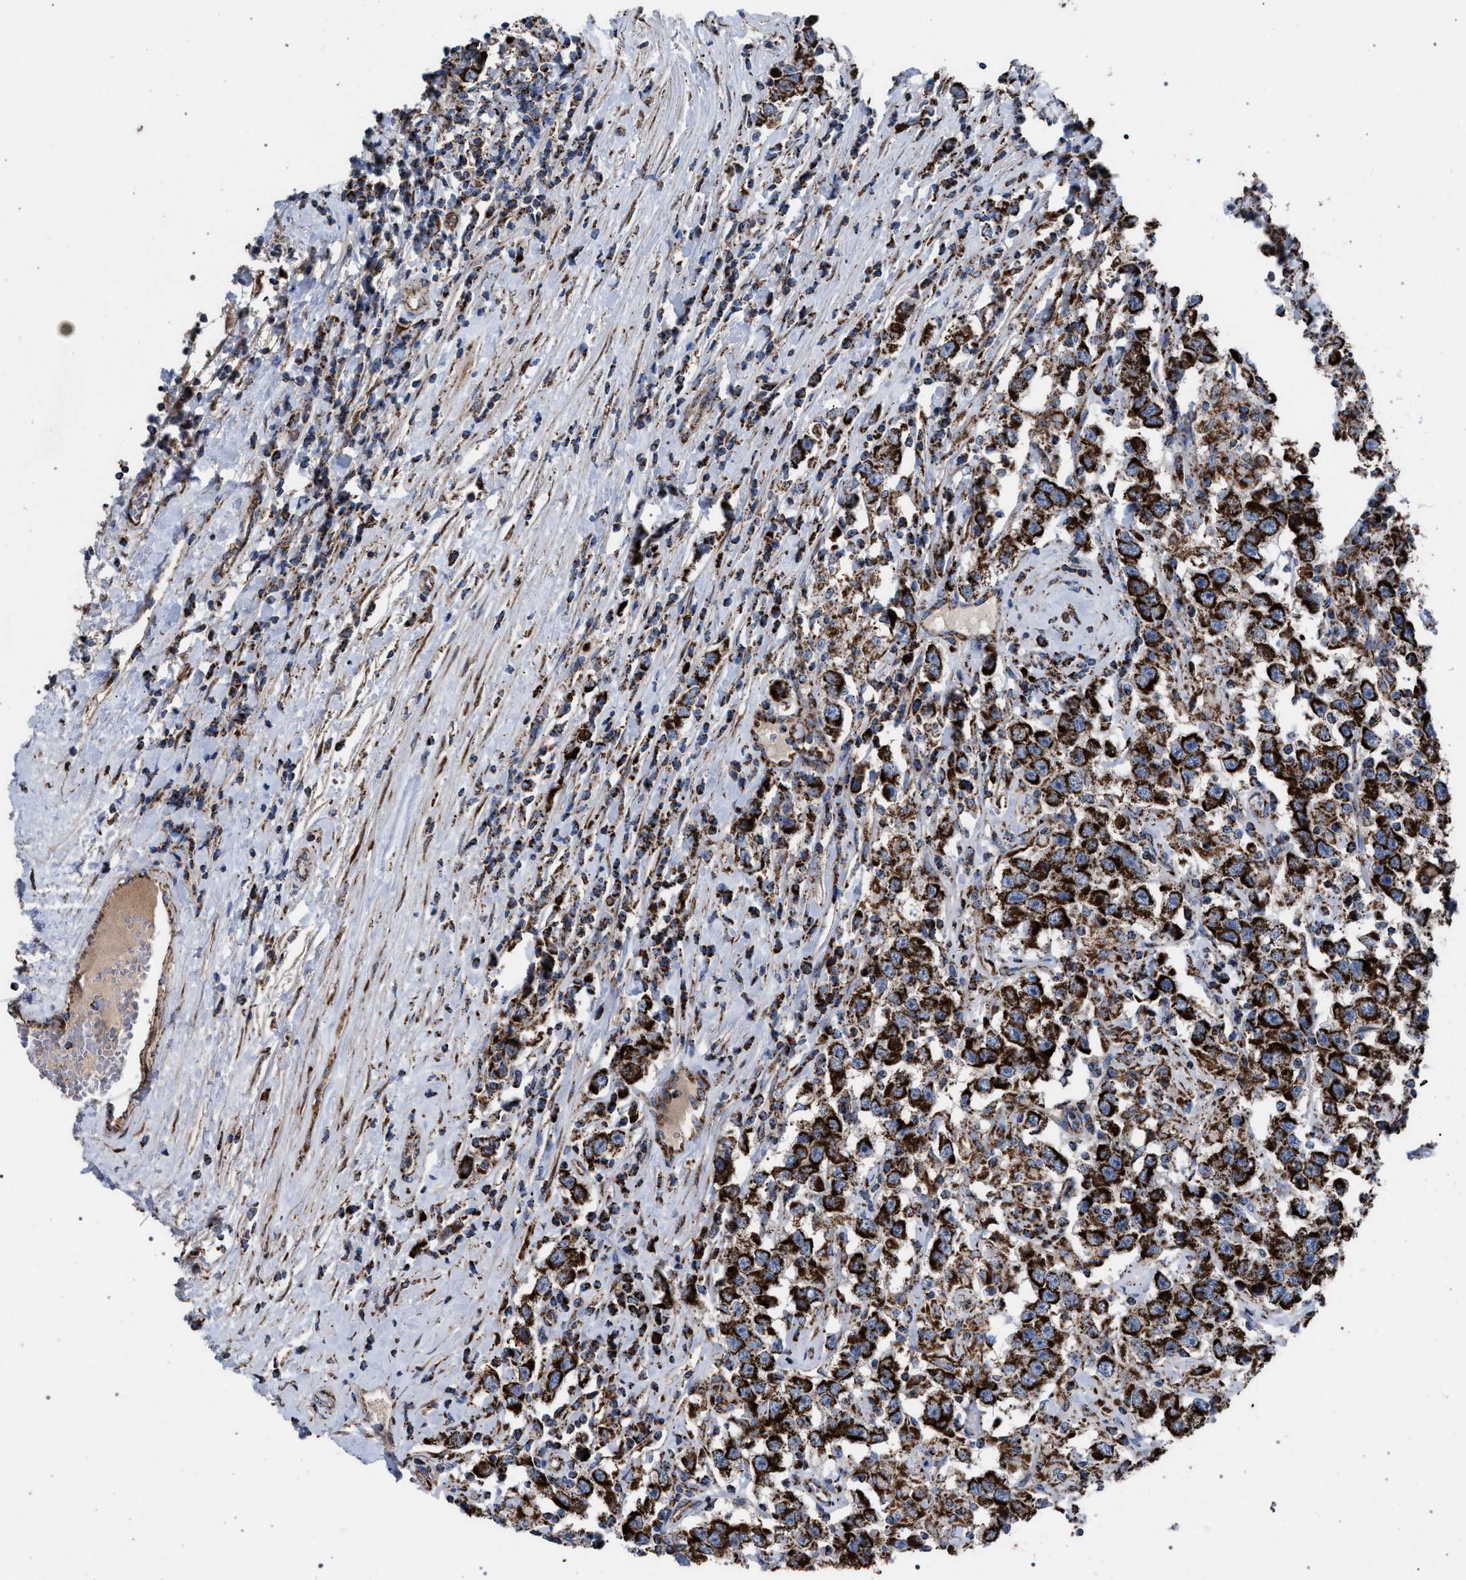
{"staining": {"intensity": "strong", "quantity": ">75%", "location": "cytoplasmic/membranous"}, "tissue": "testis cancer", "cell_type": "Tumor cells", "image_type": "cancer", "snomed": [{"axis": "morphology", "description": "Seminoma, NOS"}, {"axis": "topography", "description": "Testis"}], "caption": "Testis cancer (seminoma) stained for a protein demonstrates strong cytoplasmic/membranous positivity in tumor cells. The staining was performed using DAB (3,3'-diaminobenzidine), with brown indicating positive protein expression. Nuclei are stained blue with hematoxylin.", "gene": "VPS13A", "patient": {"sex": "male", "age": 41}}